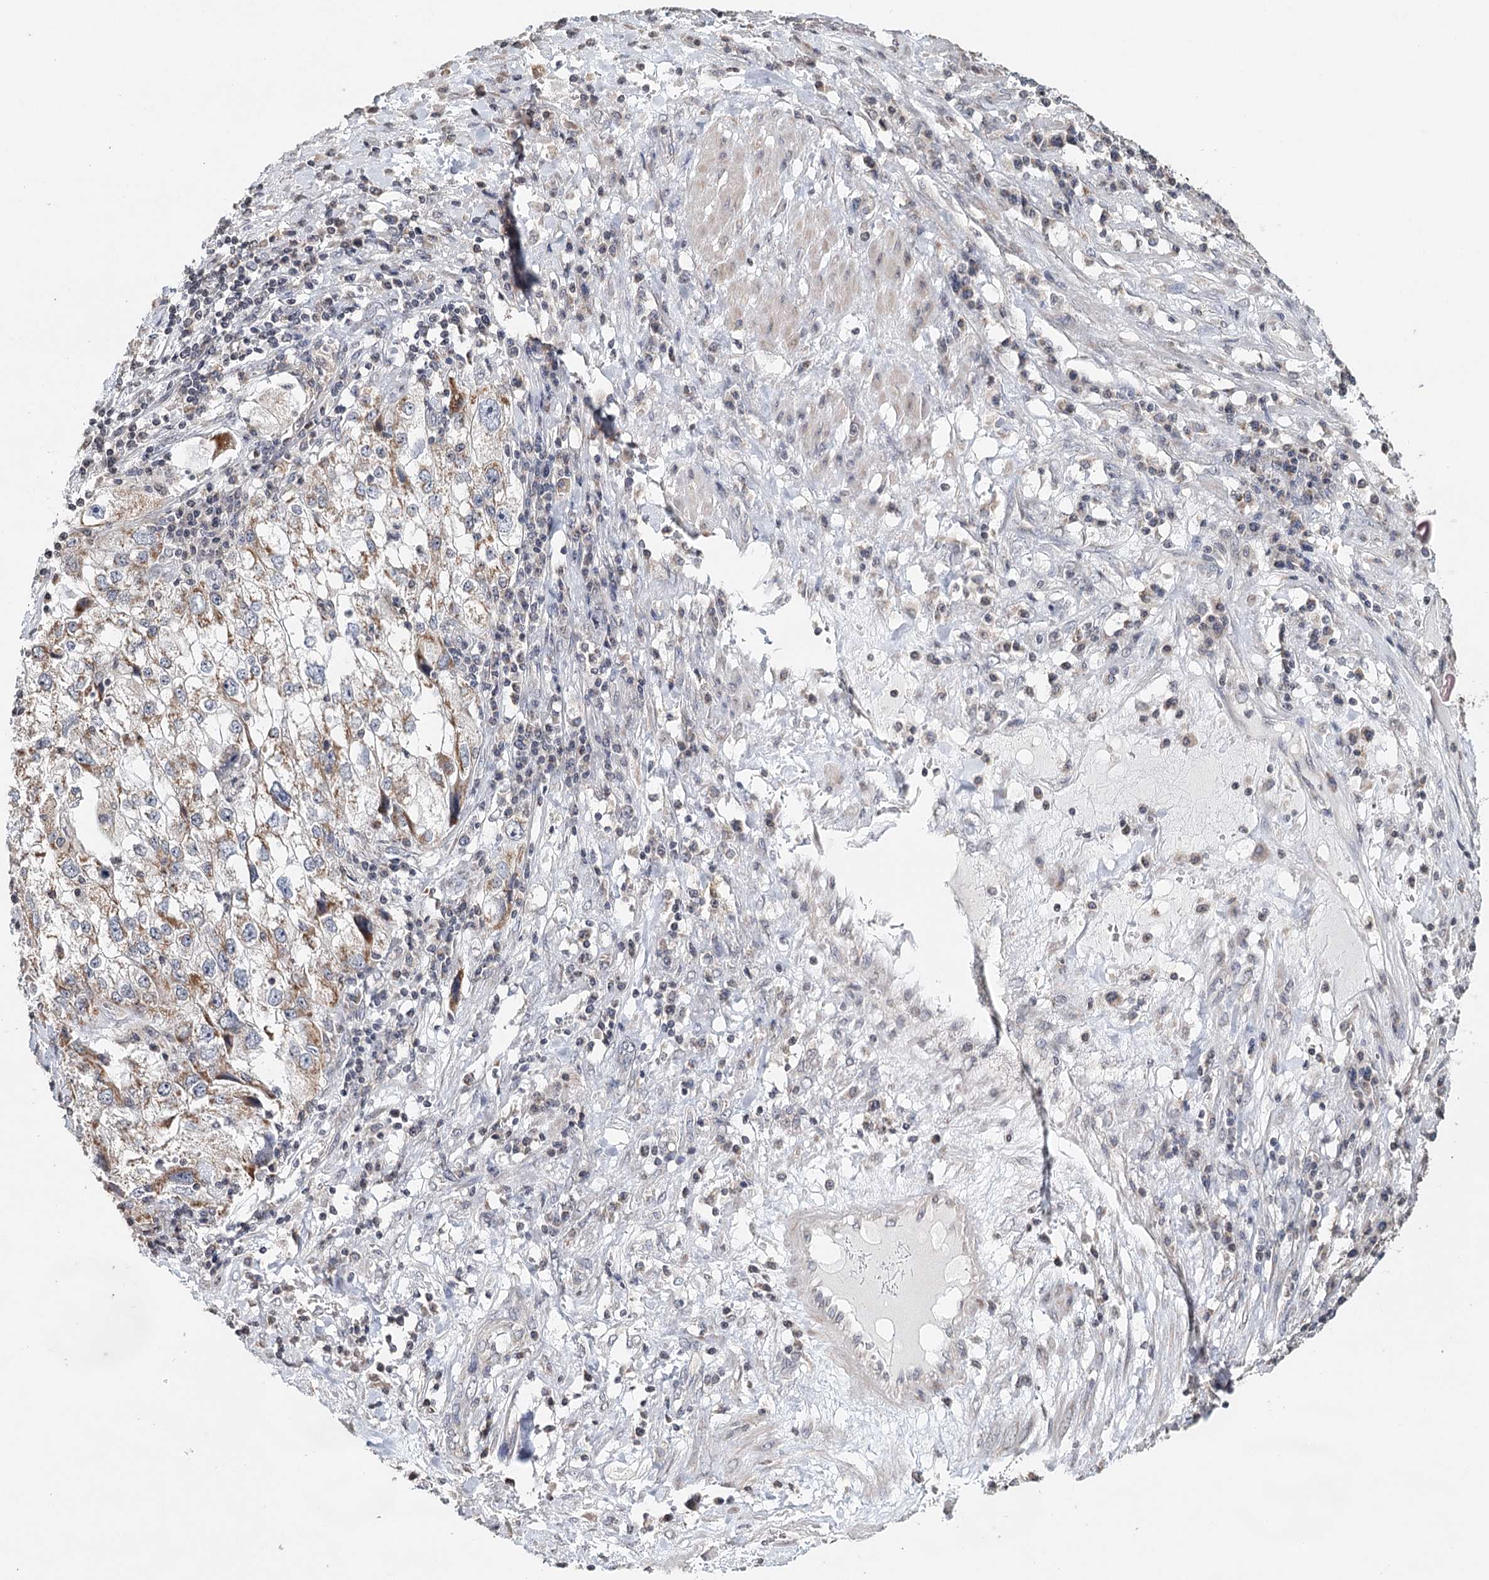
{"staining": {"intensity": "moderate", "quantity": "<25%", "location": "cytoplasmic/membranous"}, "tissue": "endometrial cancer", "cell_type": "Tumor cells", "image_type": "cancer", "snomed": [{"axis": "morphology", "description": "Adenocarcinoma, NOS"}, {"axis": "topography", "description": "Endometrium"}], "caption": "This photomicrograph demonstrates immunohistochemistry staining of human endometrial cancer (adenocarcinoma), with low moderate cytoplasmic/membranous expression in approximately <25% of tumor cells.", "gene": "ICOS", "patient": {"sex": "female", "age": 49}}